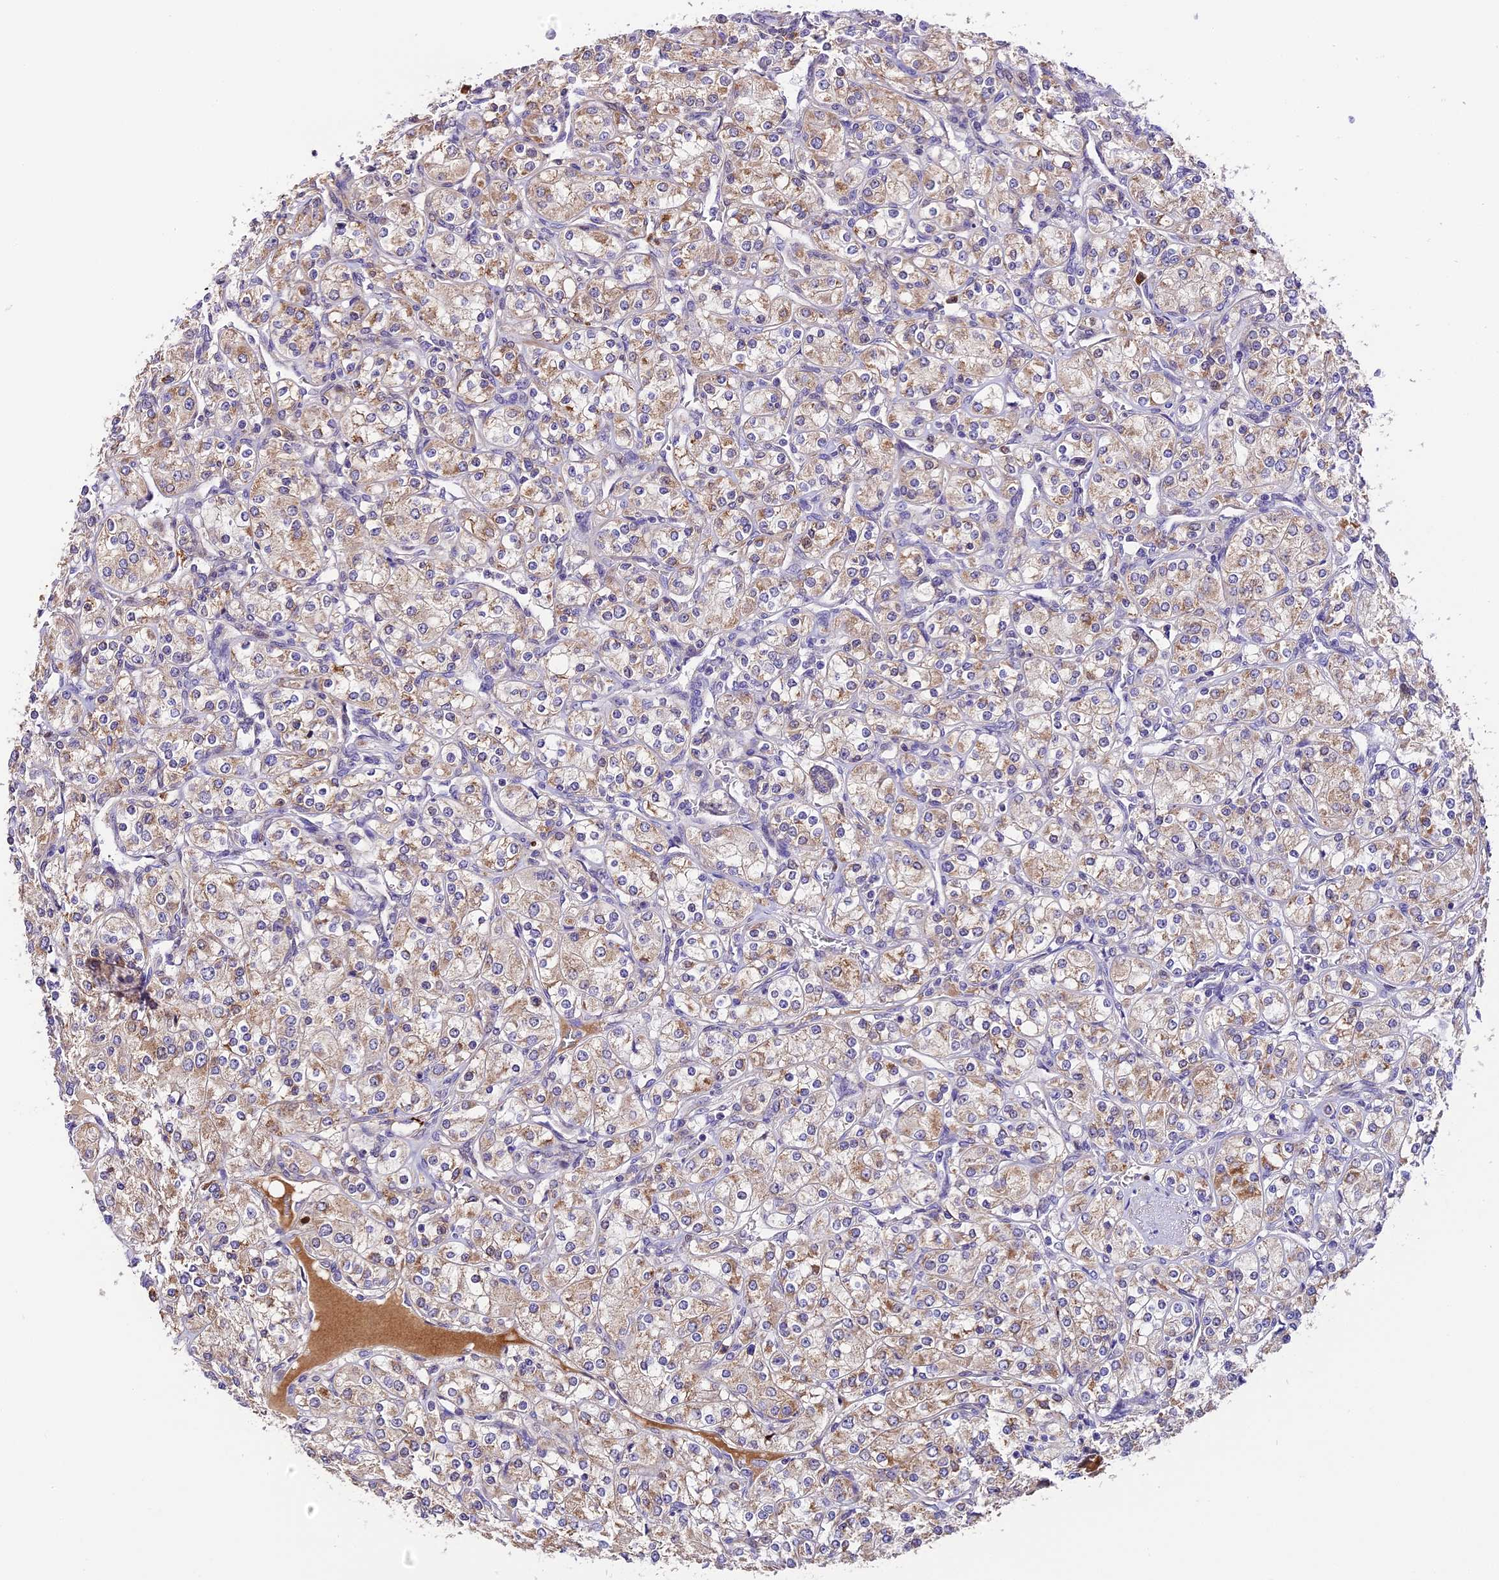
{"staining": {"intensity": "moderate", "quantity": "25%-75%", "location": "cytoplasmic/membranous"}, "tissue": "renal cancer", "cell_type": "Tumor cells", "image_type": "cancer", "snomed": [{"axis": "morphology", "description": "Adenocarcinoma, NOS"}, {"axis": "topography", "description": "Kidney"}], "caption": "Renal adenocarcinoma stained with IHC shows moderate cytoplasmic/membranous staining in approximately 25%-75% of tumor cells. The staining was performed using DAB (3,3'-diaminobenzidine), with brown indicating positive protein expression. Nuclei are stained blue with hematoxylin.", "gene": "MAP3K7CL", "patient": {"sex": "male", "age": 77}}